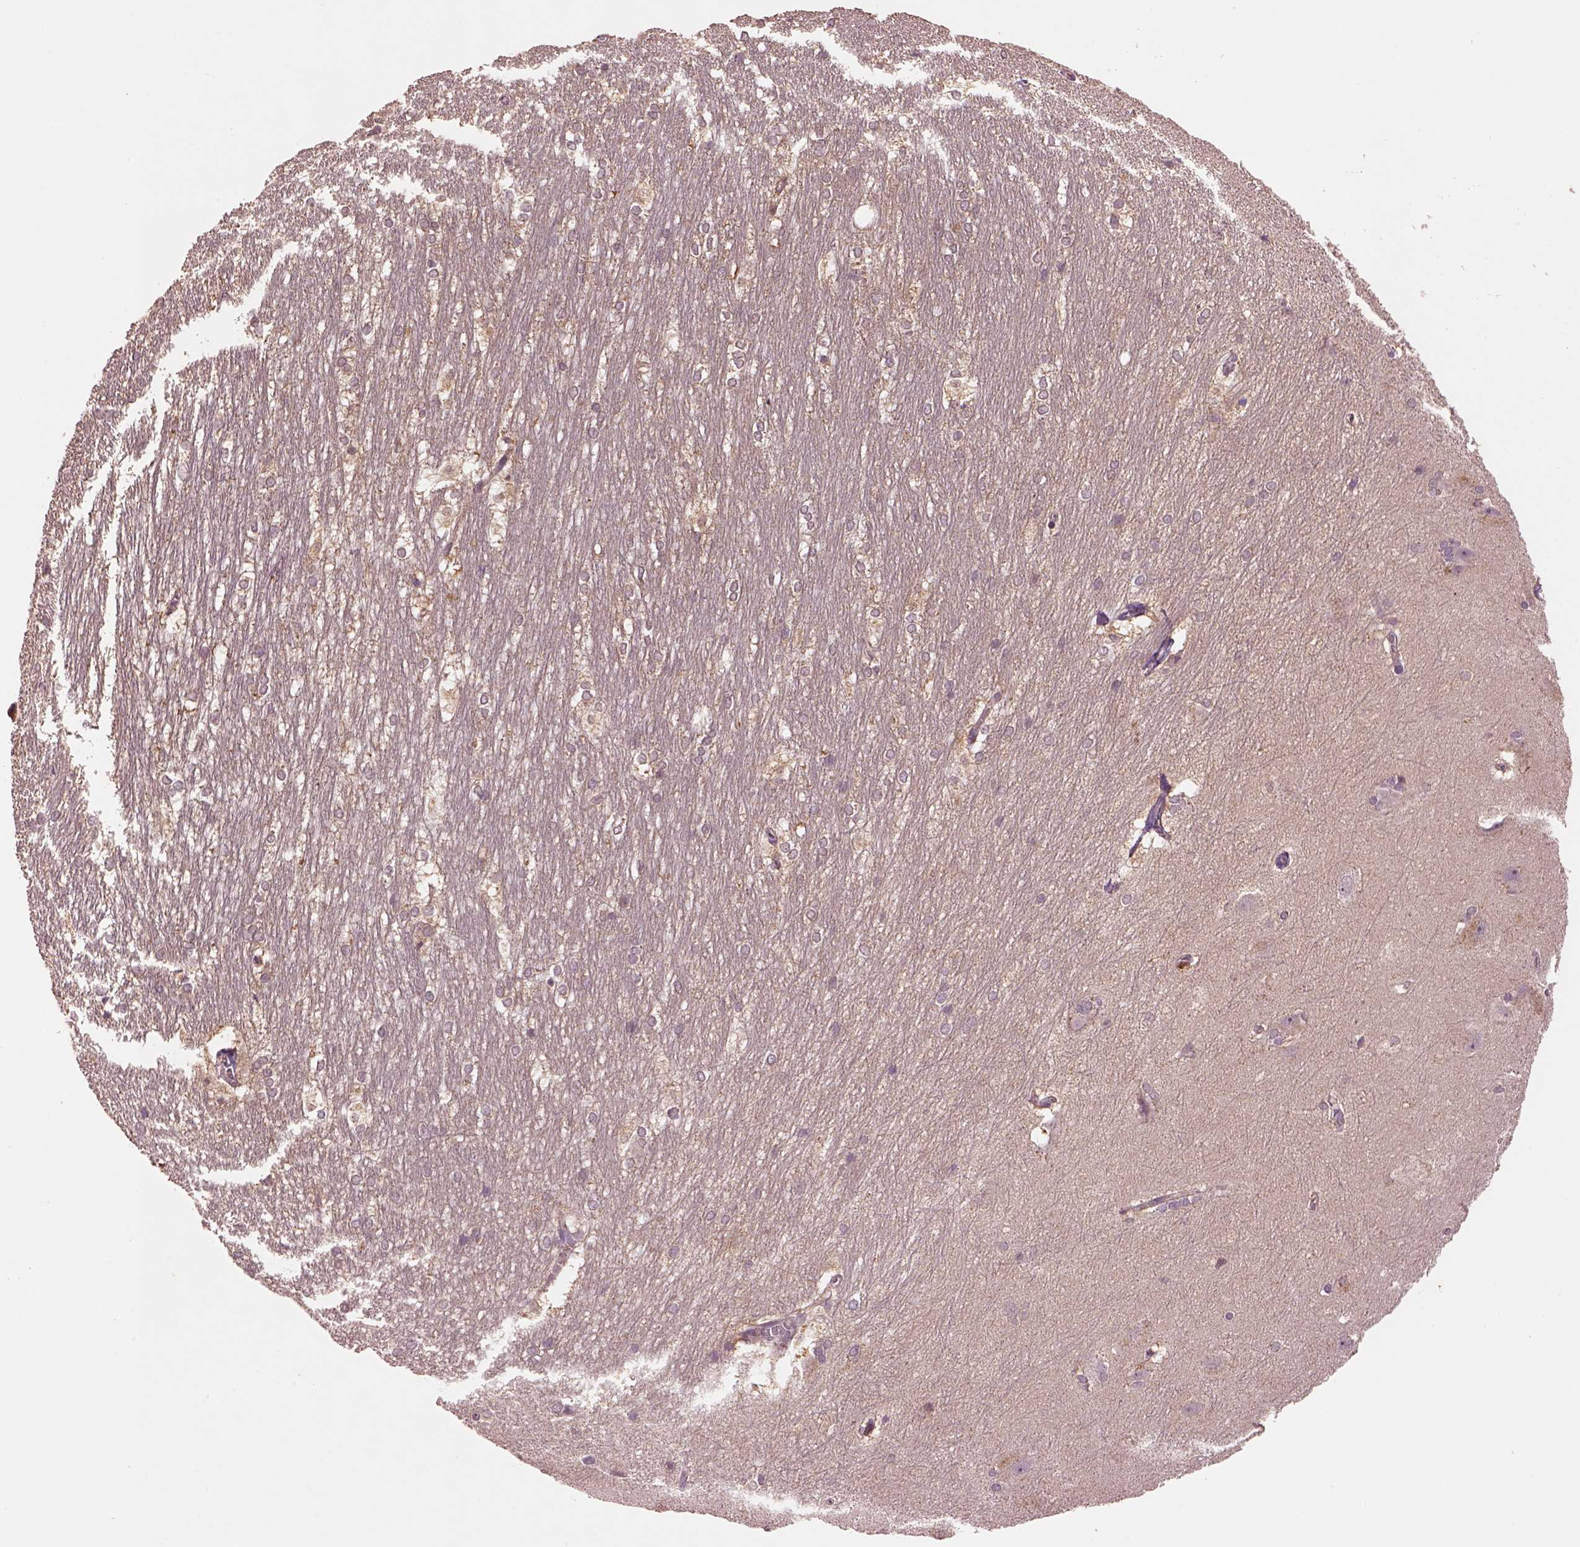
{"staining": {"intensity": "negative", "quantity": "none", "location": "none"}, "tissue": "hippocampus", "cell_type": "Glial cells", "image_type": "normal", "snomed": [{"axis": "morphology", "description": "Normal tissue, NOS"}, {"axis": "topography", "description": "Cerebral cortex"}, {"axis": "topography", "description": "Hippocampus"}], "caption": "A high-resolution histopathology image shows immunohistochemistry staining of unremarkable hippocampus, which reveals no significant staining in glial cells. The staining is performed using DAB (3,3'-diaminobenzidine) brown chromogen with nuclei counter-stained in using hematoxylin.", "gene": "MTHFS", "patient": {"sex": "female", "age": 19}}